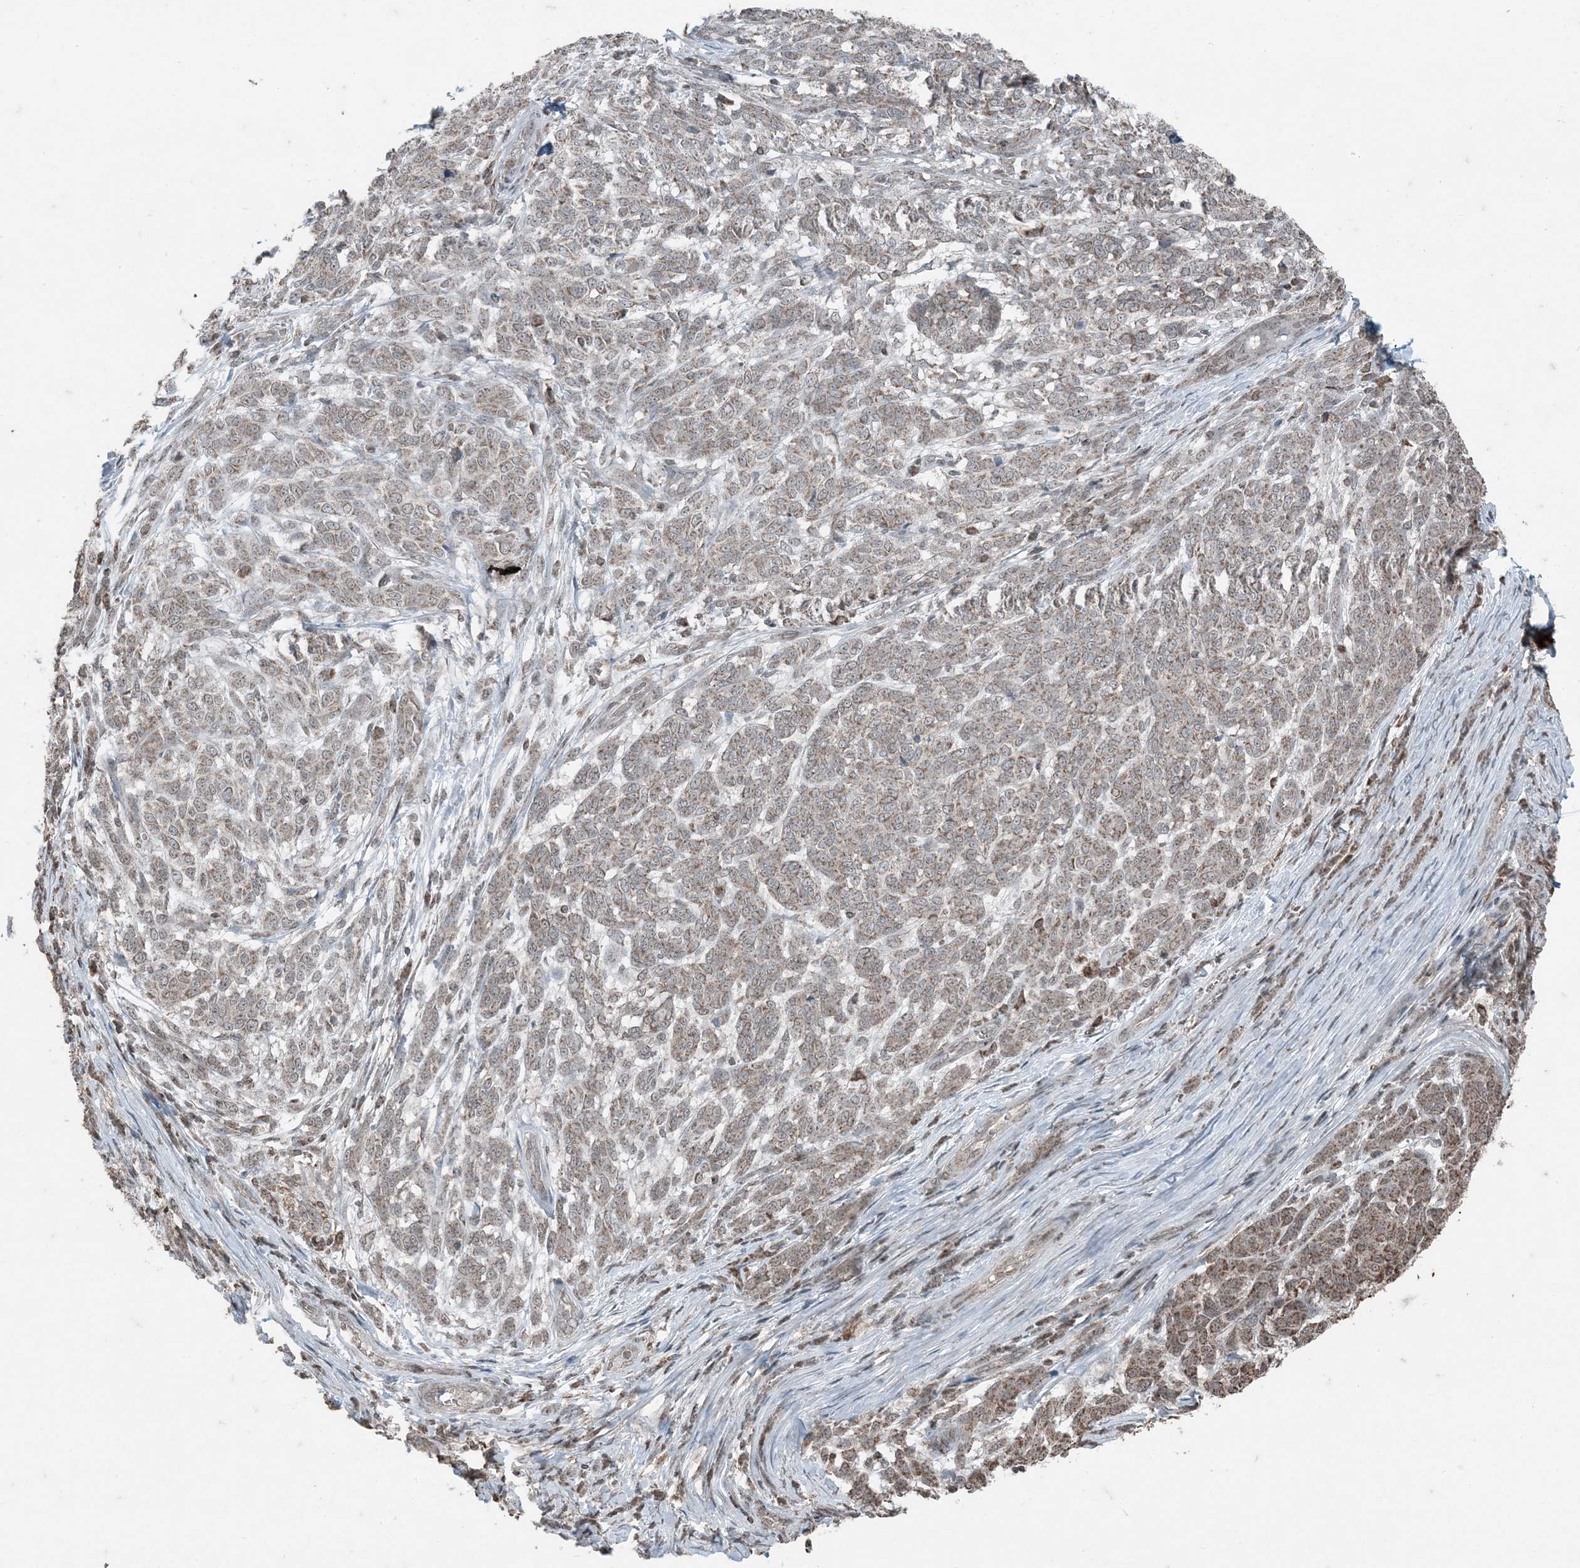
{"staining": {"intensity": "weak", "quantity": ">75%", "location": "cytoplasmic/membranous"}, "tissue": "melanoma", "cell_type": "Tumor cells", "image_type": "cancer", "snomed": [{"axis": "morphology", "description": "Malignant melanoma, NOS"}, {"axis": "topography", "description": "Skin"}], "caption": "Protein expression analysis of melanoma shows weak cytoplasmic/membranous positivity in about >75% of tumor cells. (DAB (3,3'-diaminobenzidine) IHC with brightfield microscopy, high magnification).", "gene": "GNL1", "patient": {"sex": "male", "age": 49}}